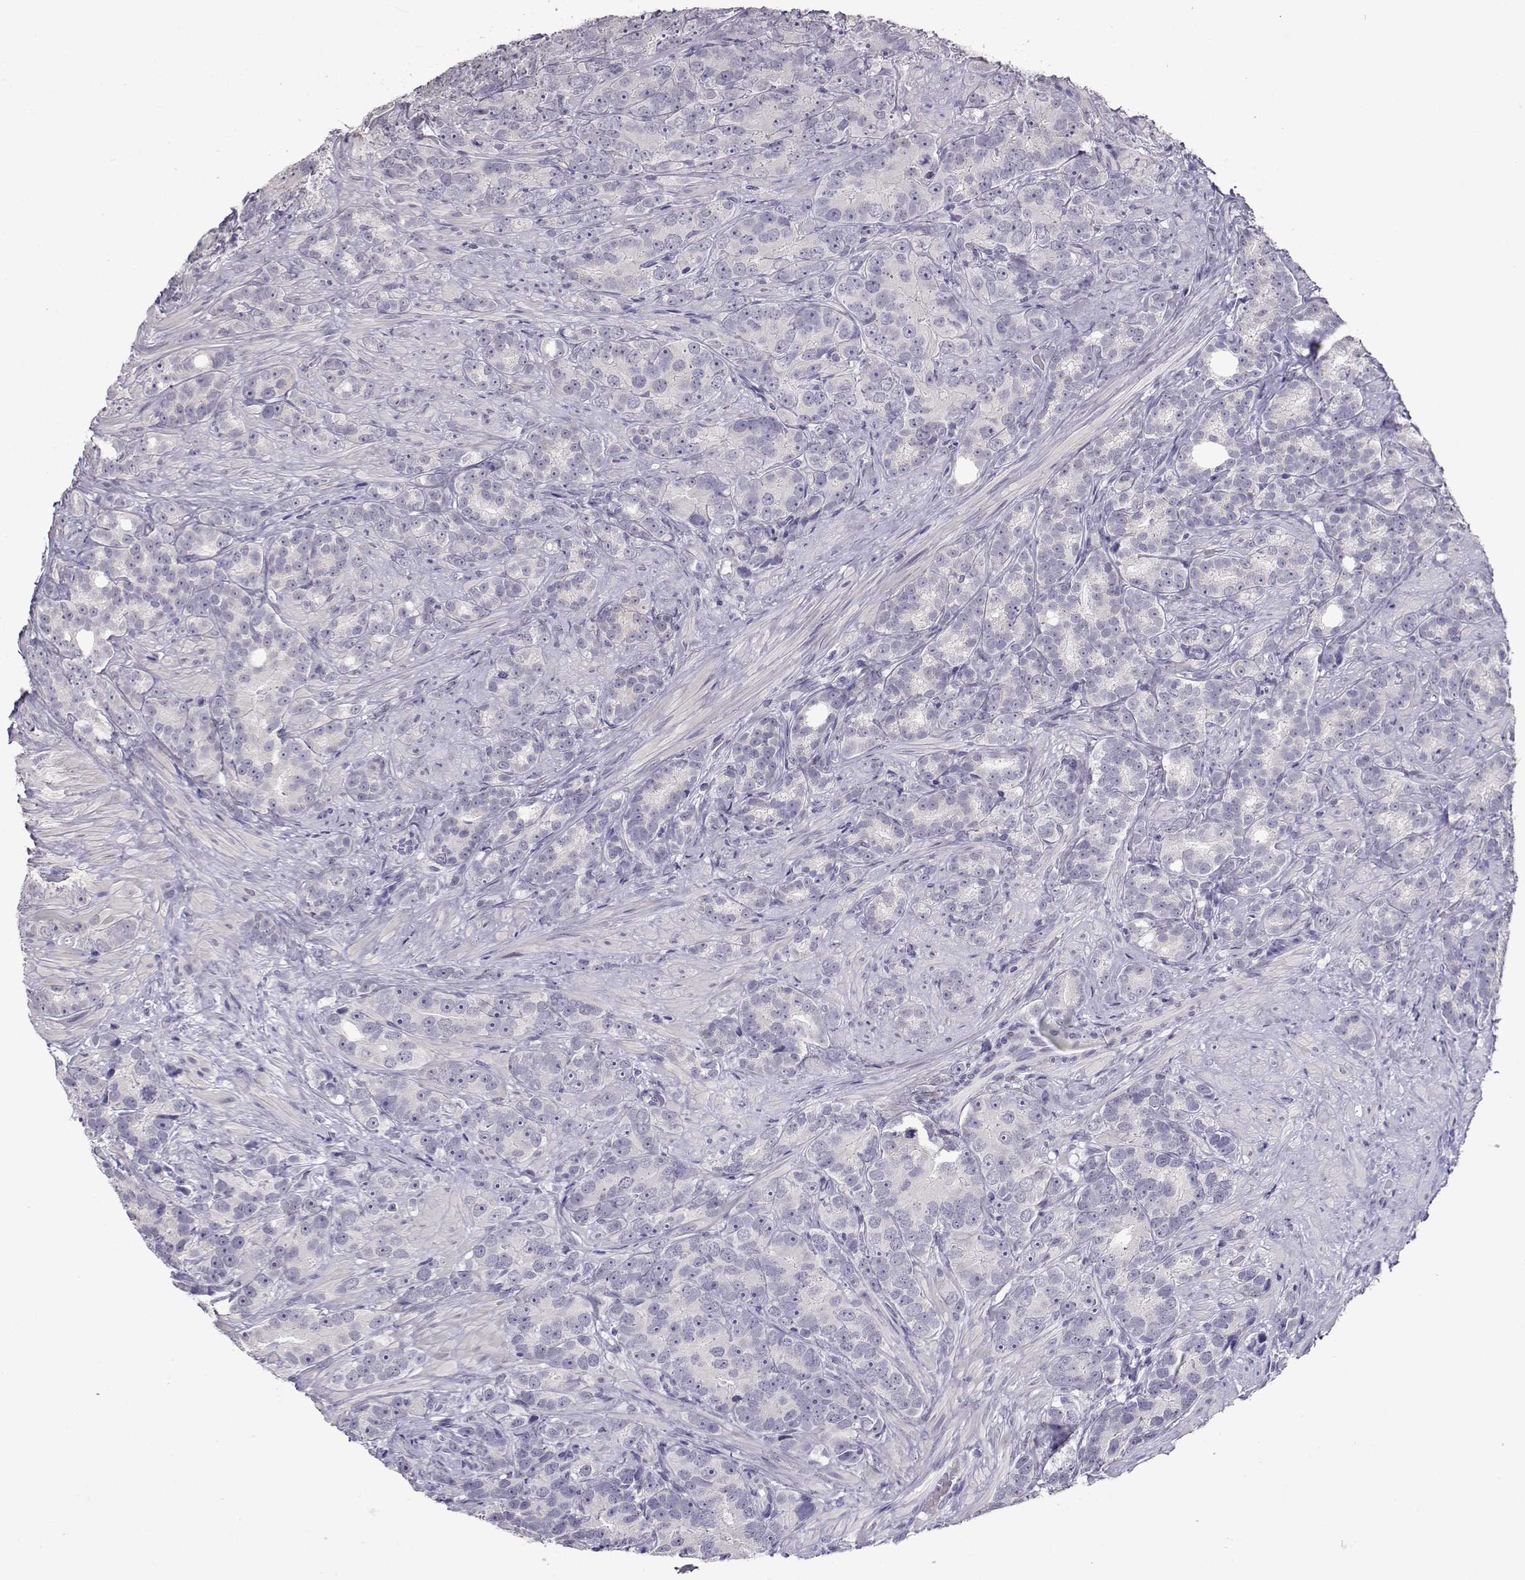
{"staining": {"intensity": "negative", "quantity": "none", "location": "none"}, "tissue": "prostate cancer", "cell_type": "Tumor cells", "image_type": "cancer", "snomed": [{"axis": "morphology", "description": "Adenocarcinoma, High grade"}, {"axis": "topography", "description": "Prostate"}], "caption": "Tumor cells are negative for brown protein staining in adenocarcinoma (high-grade) (prostate).", "gene": "RHOXF2", "patient": {"sex": "male", "age": 90}}